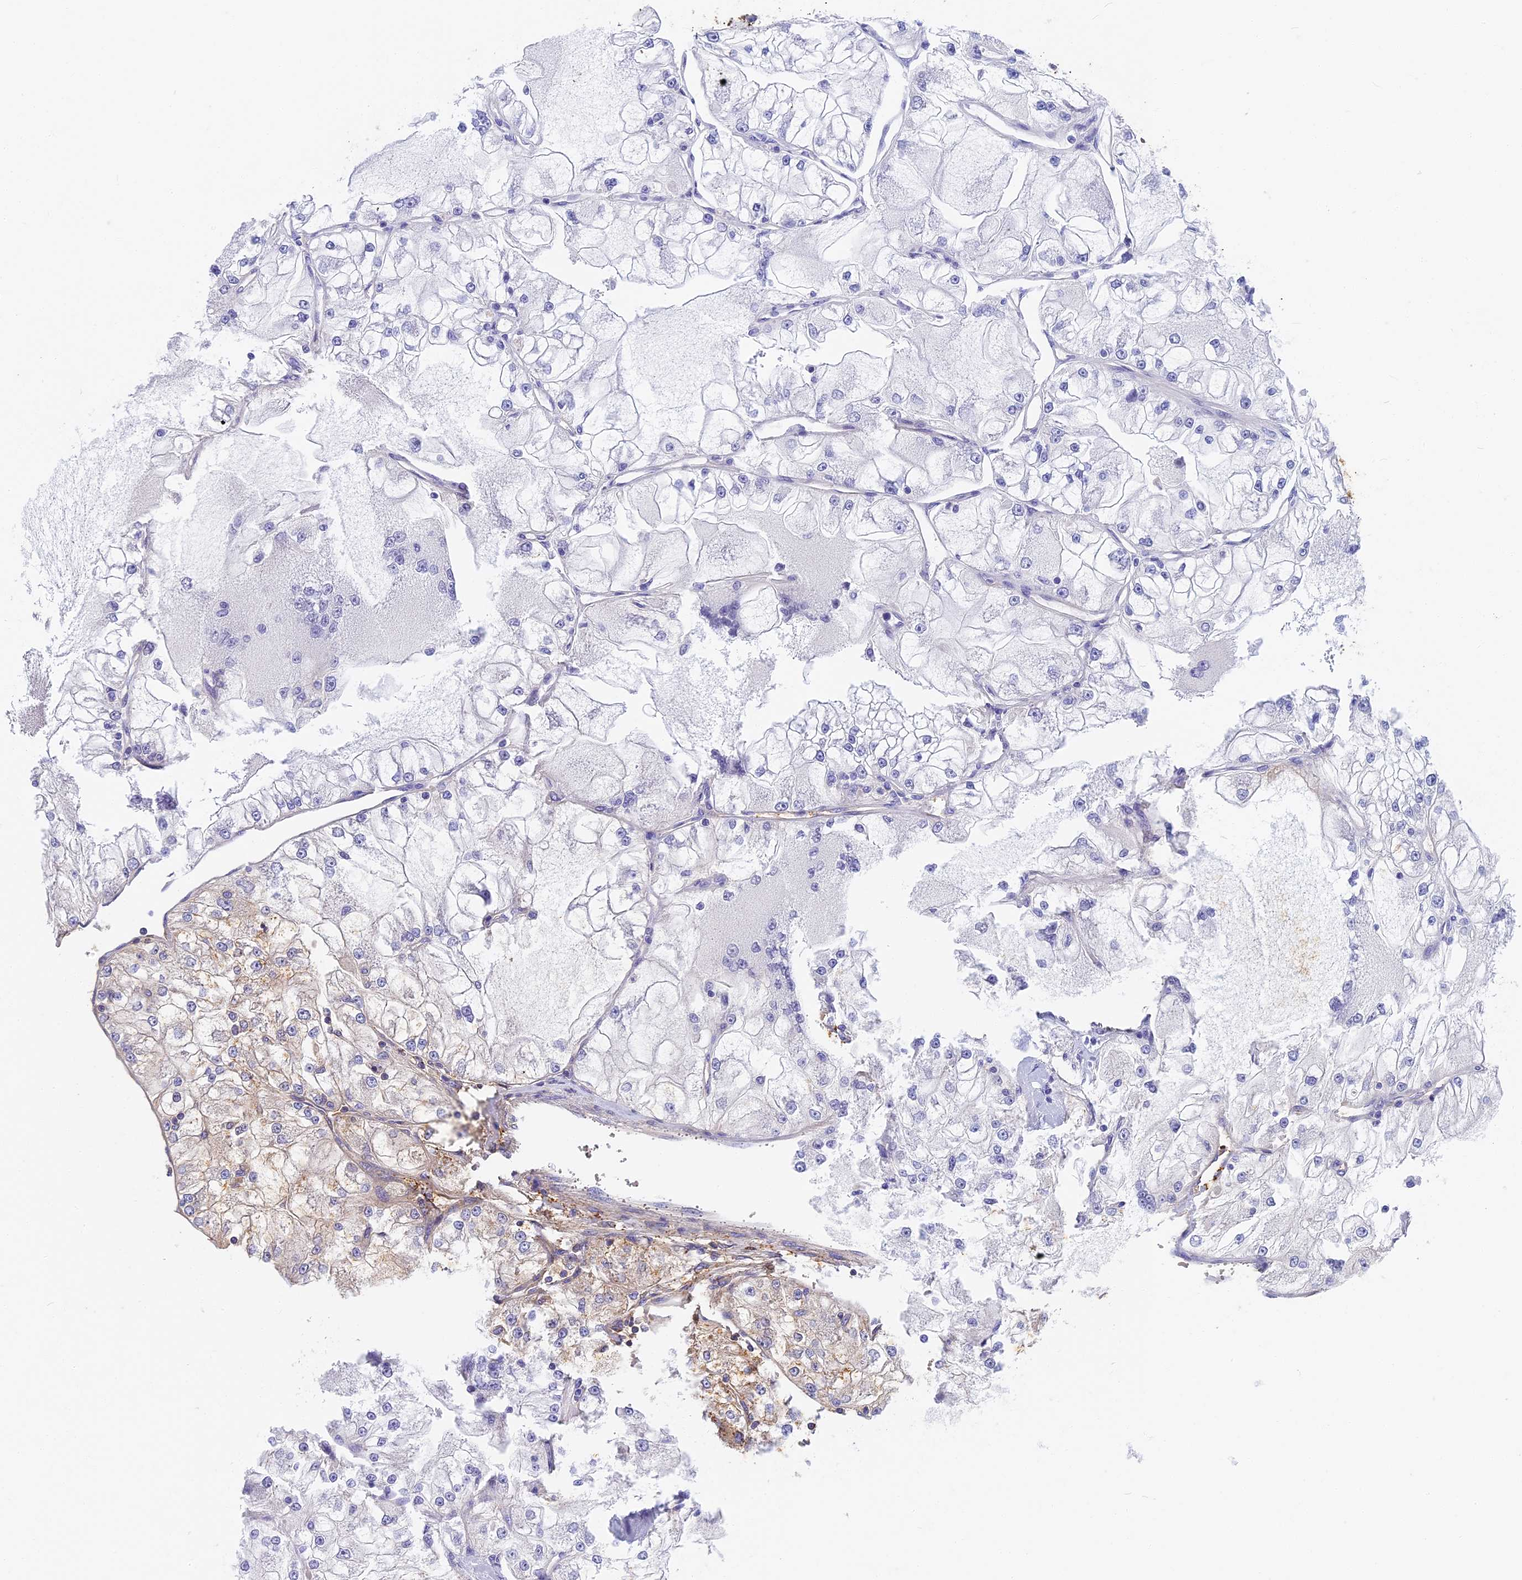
{"staining": {"intensity": "negative", "quantity": "none", "location": "none"}, "tissue": "renal cancer", "cell_type": "Tumor cells", "image_type": "cancer", "snomed": [{"axis": "morphology", "description": "Adenocarcinoma, NOS"}, {"axis": "topography", "description": "Kidney"}], "caption": "DAB (3,3'-diaminobenzidine) immunohistochemical staining of renal cancer reveals no significant expression in tumor cells.", "gene": "ITIH1", "patient": {"sex": "female", "age": 72}}